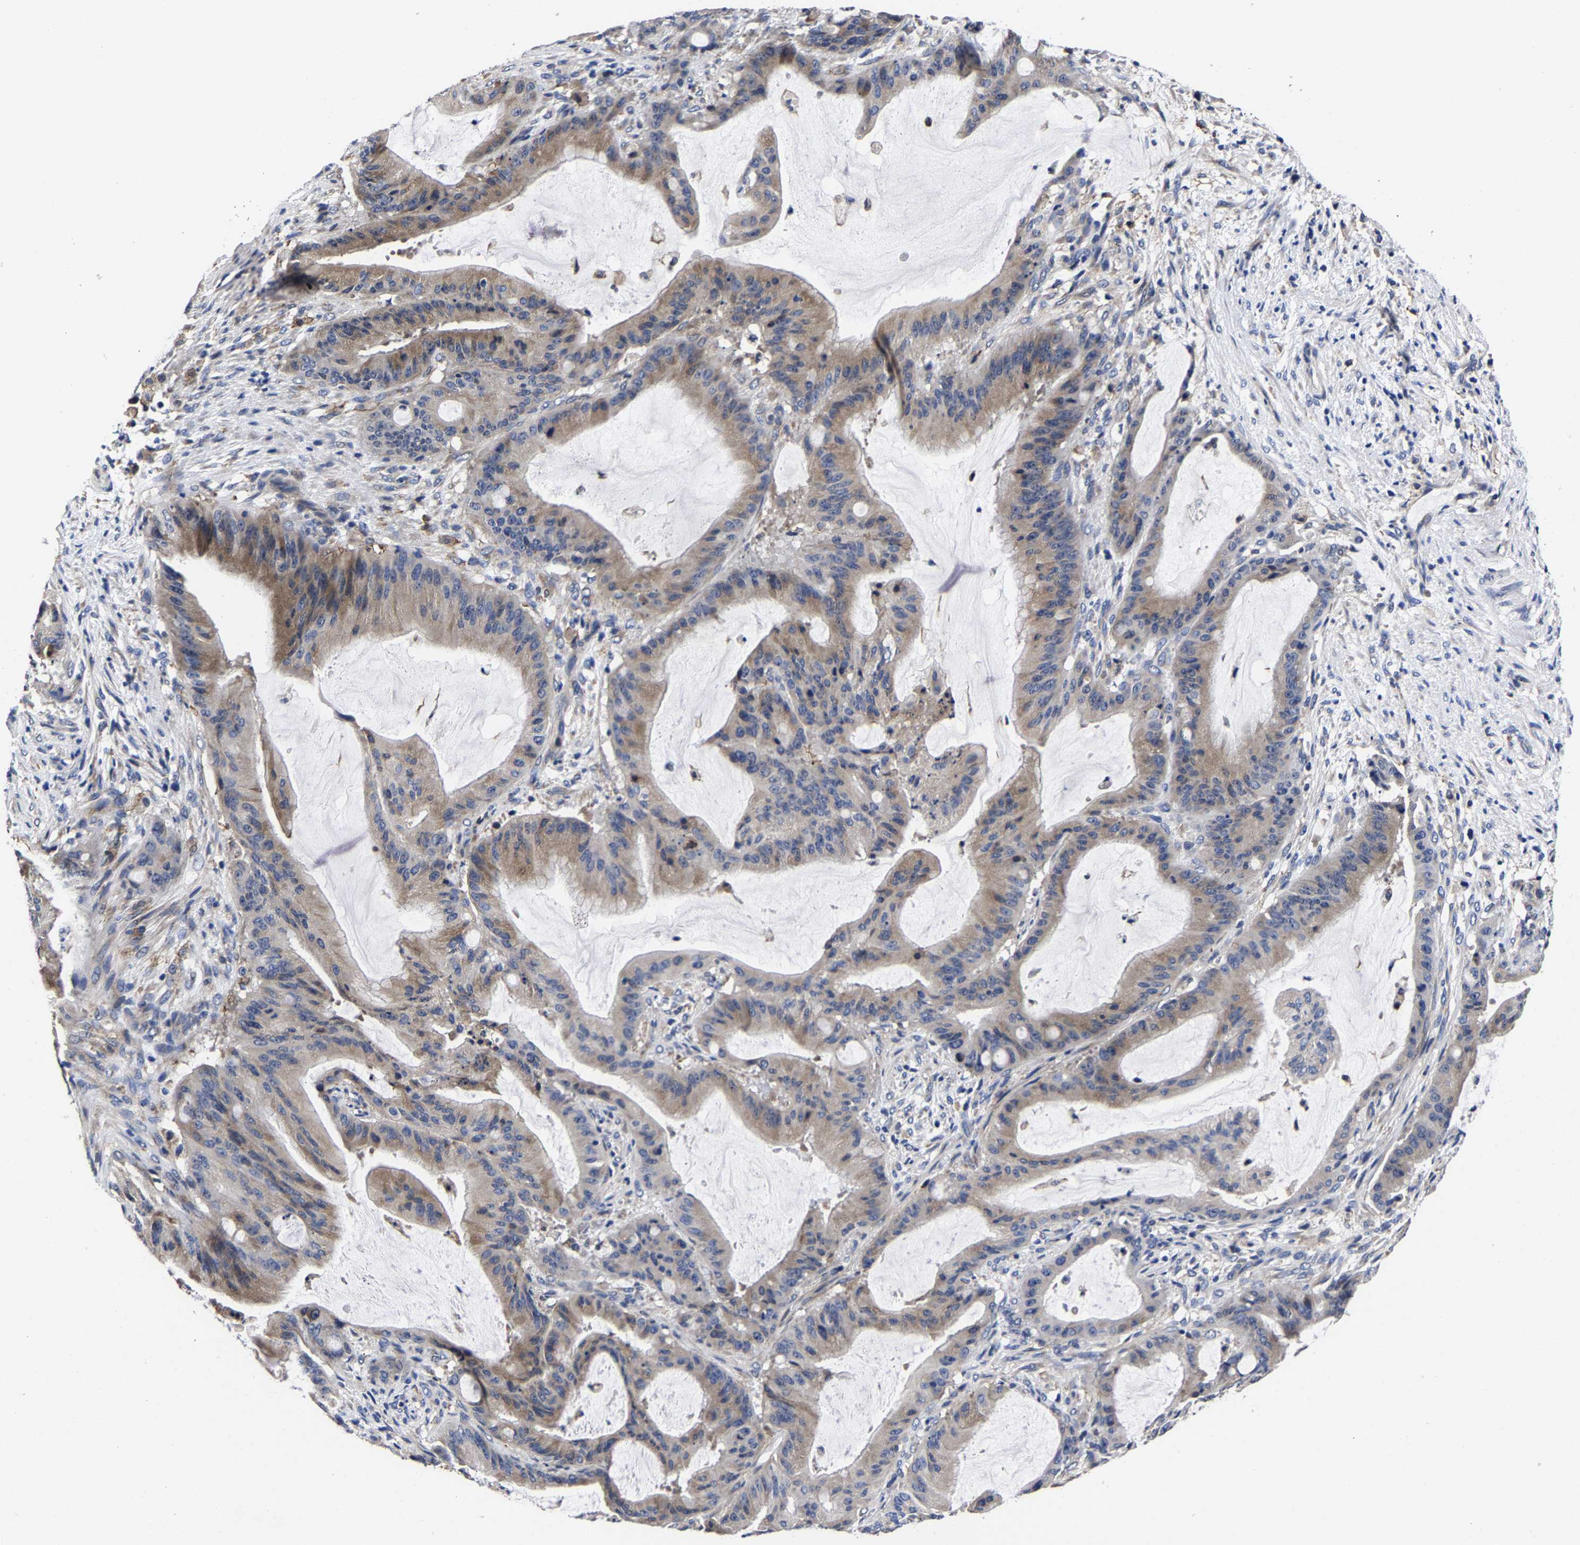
{"staining": {"intensity": "moderate", "quantity": ">75%", "location": "cytoplasmic/membranous"}, "tissue": "liver cancer", "cell_type": "Tumor cells", "image_type": "cancer", "snomed": [{"axis": "morphology", "description": "Normal tissue, NOS"}, {"axis": "morphology", "description": "Cholangiocarcinoma"}, {"axis": "topography", "description": "Liver"}, {"axis": "topography", "description": "Peripheral nerve tissue"}], "caption": "Tumor cells demonstrate medium levels of moderate cytoplasmic/membranous staining in about >75% of cells in cholangiocarcinoma (liver). The protein of interest is stained brown, and the nuclei are stained in blue (DAB IHC with brightfield microscopy, high magnification).", "gene": "AASS", "patient": {"sex": "female", "age": 73}}